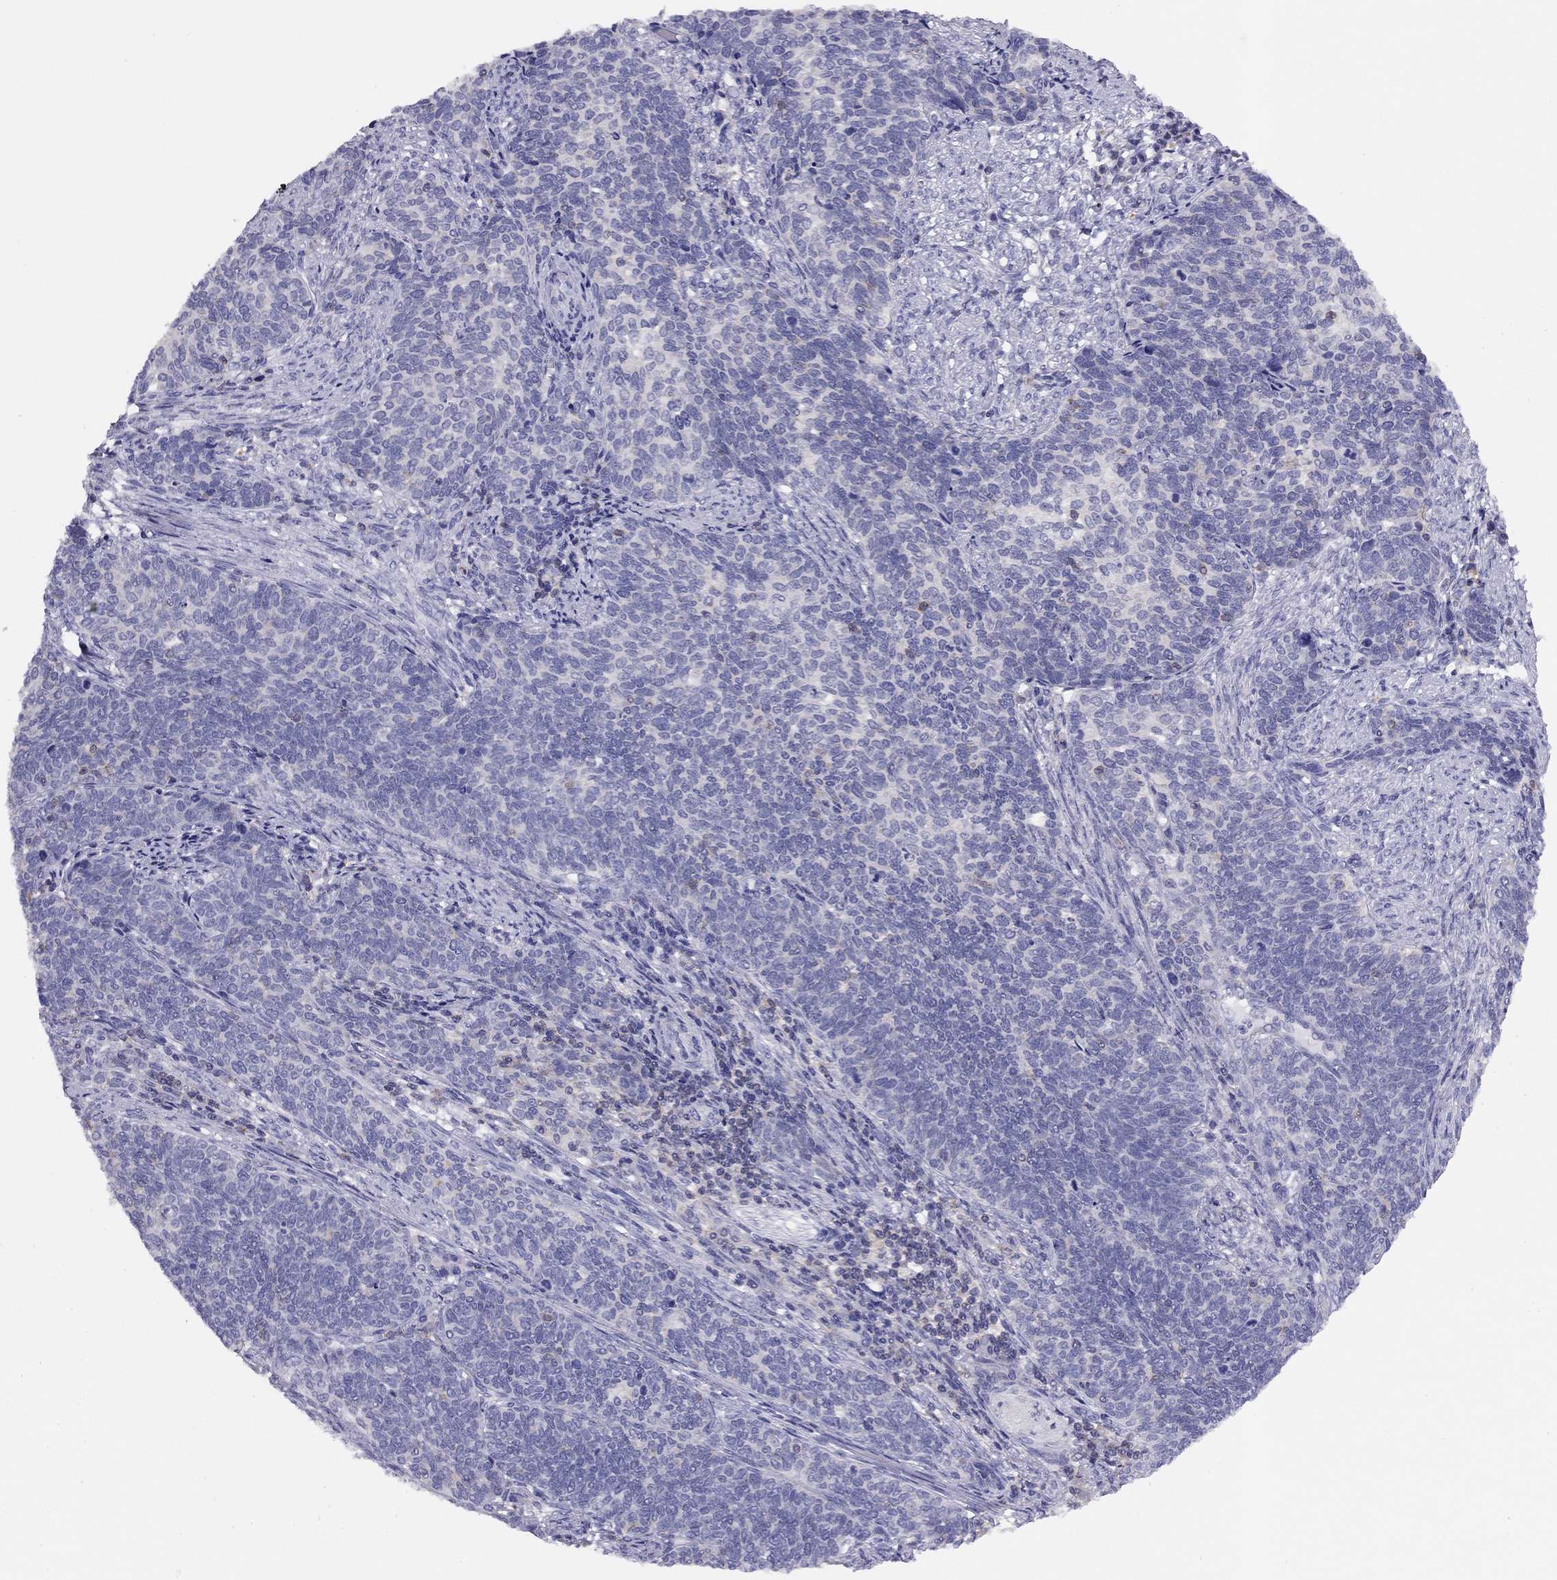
{"staining": {"intensity": "negative", "quantity": "none", "location": "none"}, "tissue": "cervical cancer", "cell_type": "Tumor cells", "image_type": "cancer", "snomed": [{"axis": "morphology", "description": "Squamous cell carcinoma, NOS"}, {"axis": "topography", "description": "Cervix"}], "caption": "An IHC image of cervical cancer (squamous cell carcinoma) is shown. There is no staining in tumor cells of cervical cancer (squamous cell carcinoma).", "gene": "CITED1", "patient": {"sex": "female", "age": 39}}